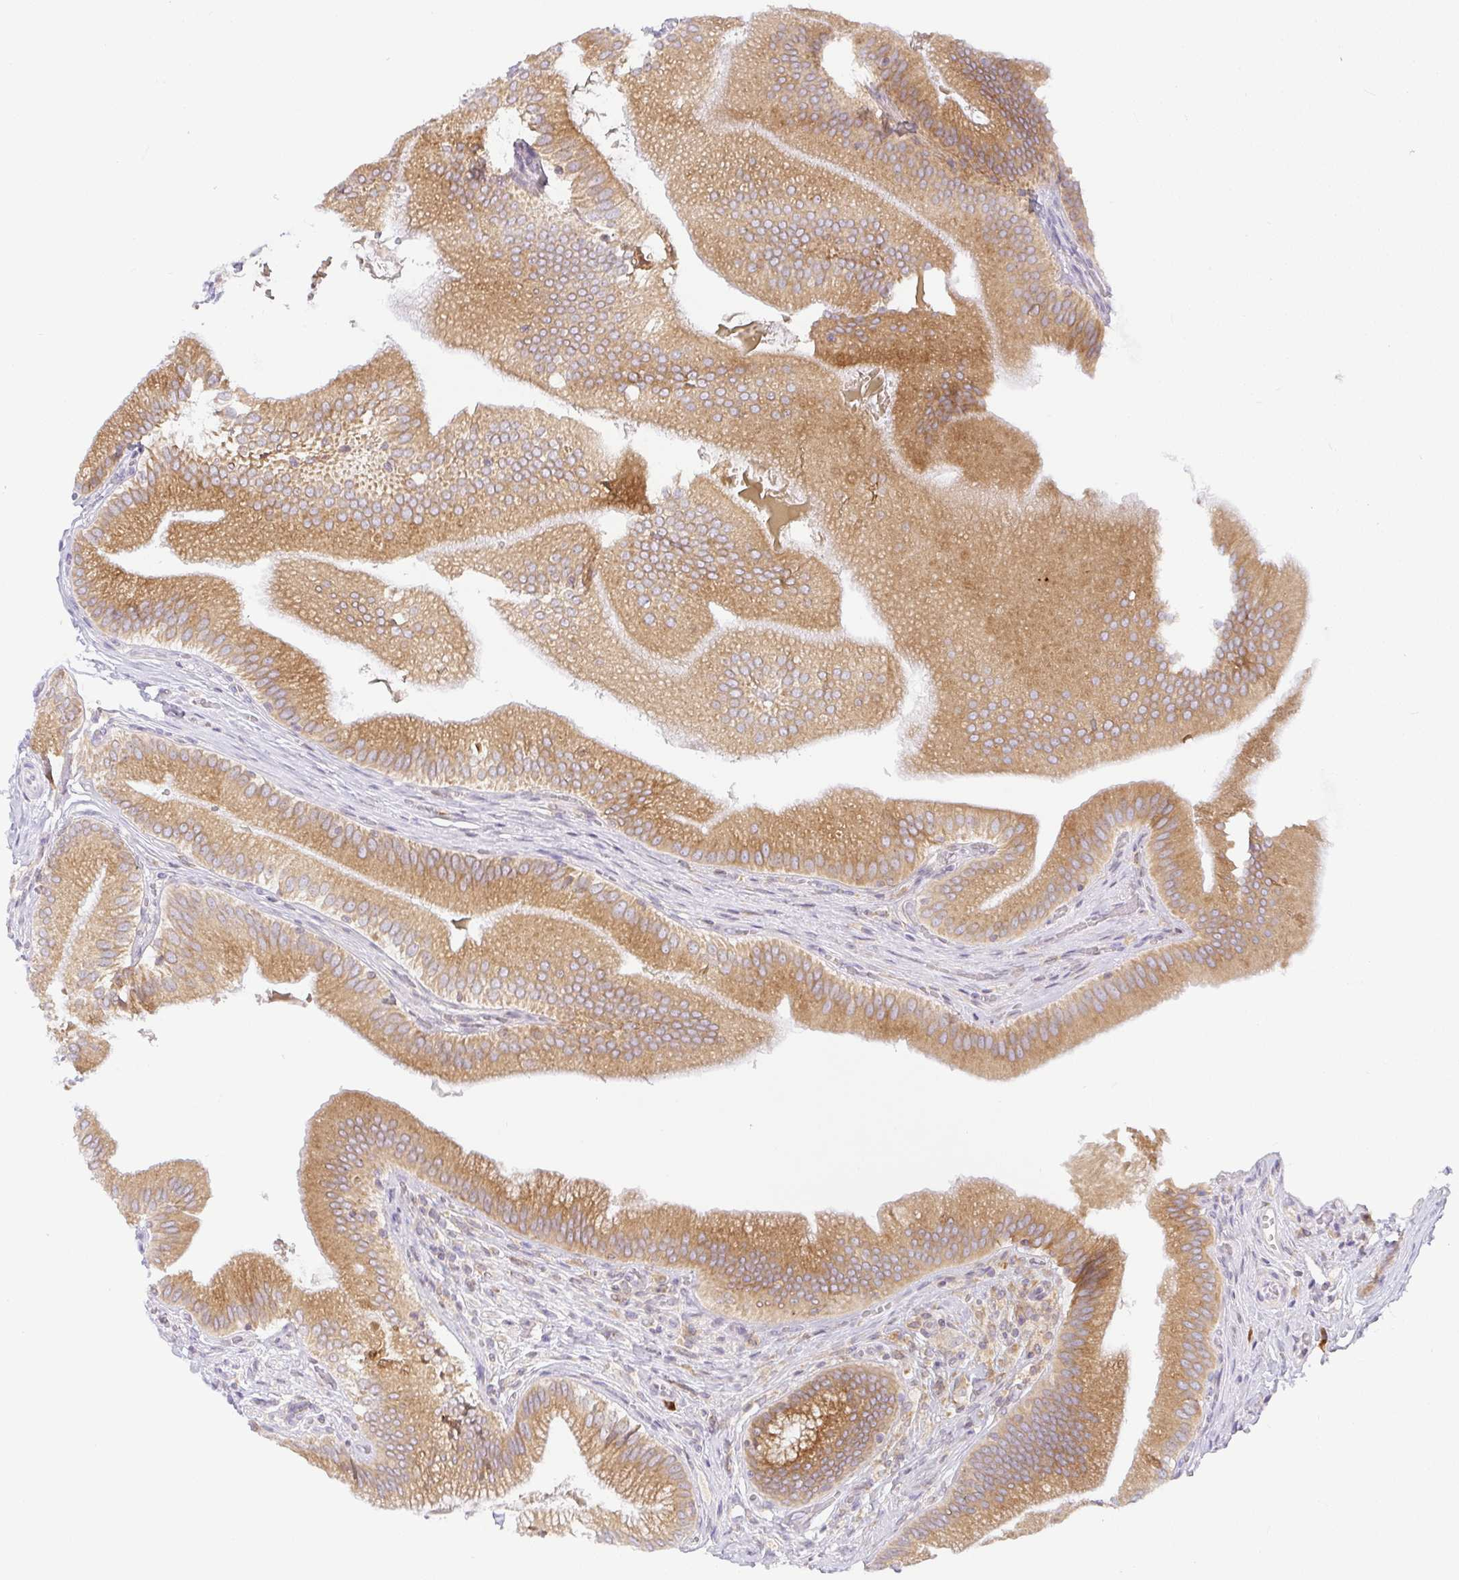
{"staining": {"intensity": "strong", "quantity": ">75%", "location": "cytoplasmic/membranous"}, "tissue": "gallbladder", "cell_type": "Glandular cells", "image_type": "normal", "snomed": [{"axis": "morphology", "description": "Normal tissue, NOS"}, {"axis": "topography", "description": "Gallbladder"}], "caption": "Immunohistochemistry of benign gallbladder reveals high levels of strong cytoplasmic/membranous staining in about >75% of glandular cells.", "gene": "DERL2", "patient": {"sex": "male", "age": 17}}